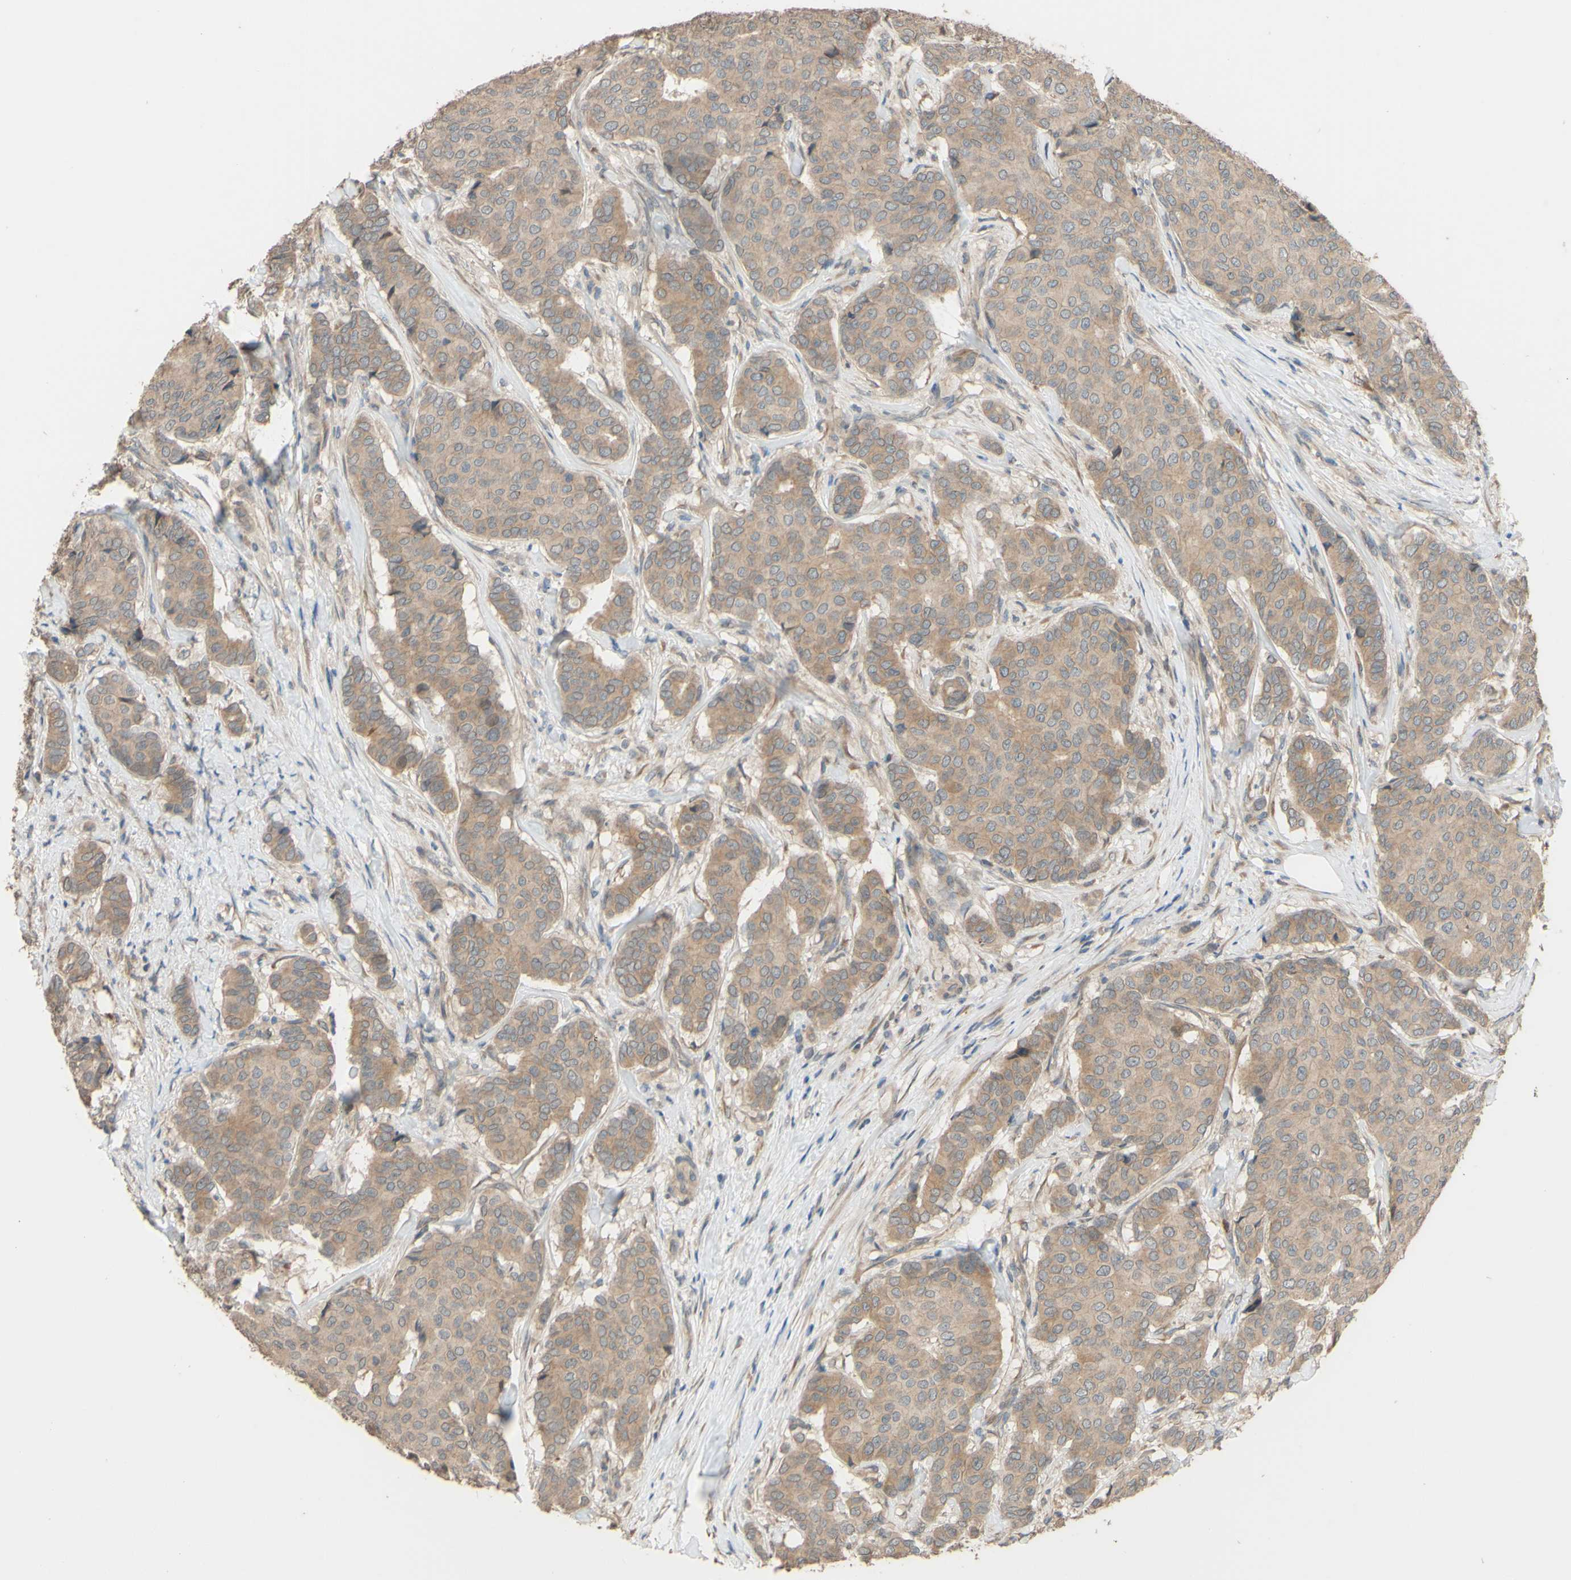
{"staining": {"intensity": "weak", "quantity": ">75%", "location": "cytoplasmic/membranous"}, "tissue": "breast cancer", "cell_type": "Tumor cells", "image_type": "cancer", "snomed": [{"axis": "morphology", "description": "Duct carcinoma"}, {"axis": "topography", "description": "Breast"}], "caption": "This micrograph demonstrates breast cancer stained with immunohistochemistry to label a protein in brown. The cytoplasmic/membranous of tumor cells show weak positivity for the protein. Nuclei are counter-stained blue.", "gene": "SMIM19", "patient": {"sex": "female", "age": 75}}